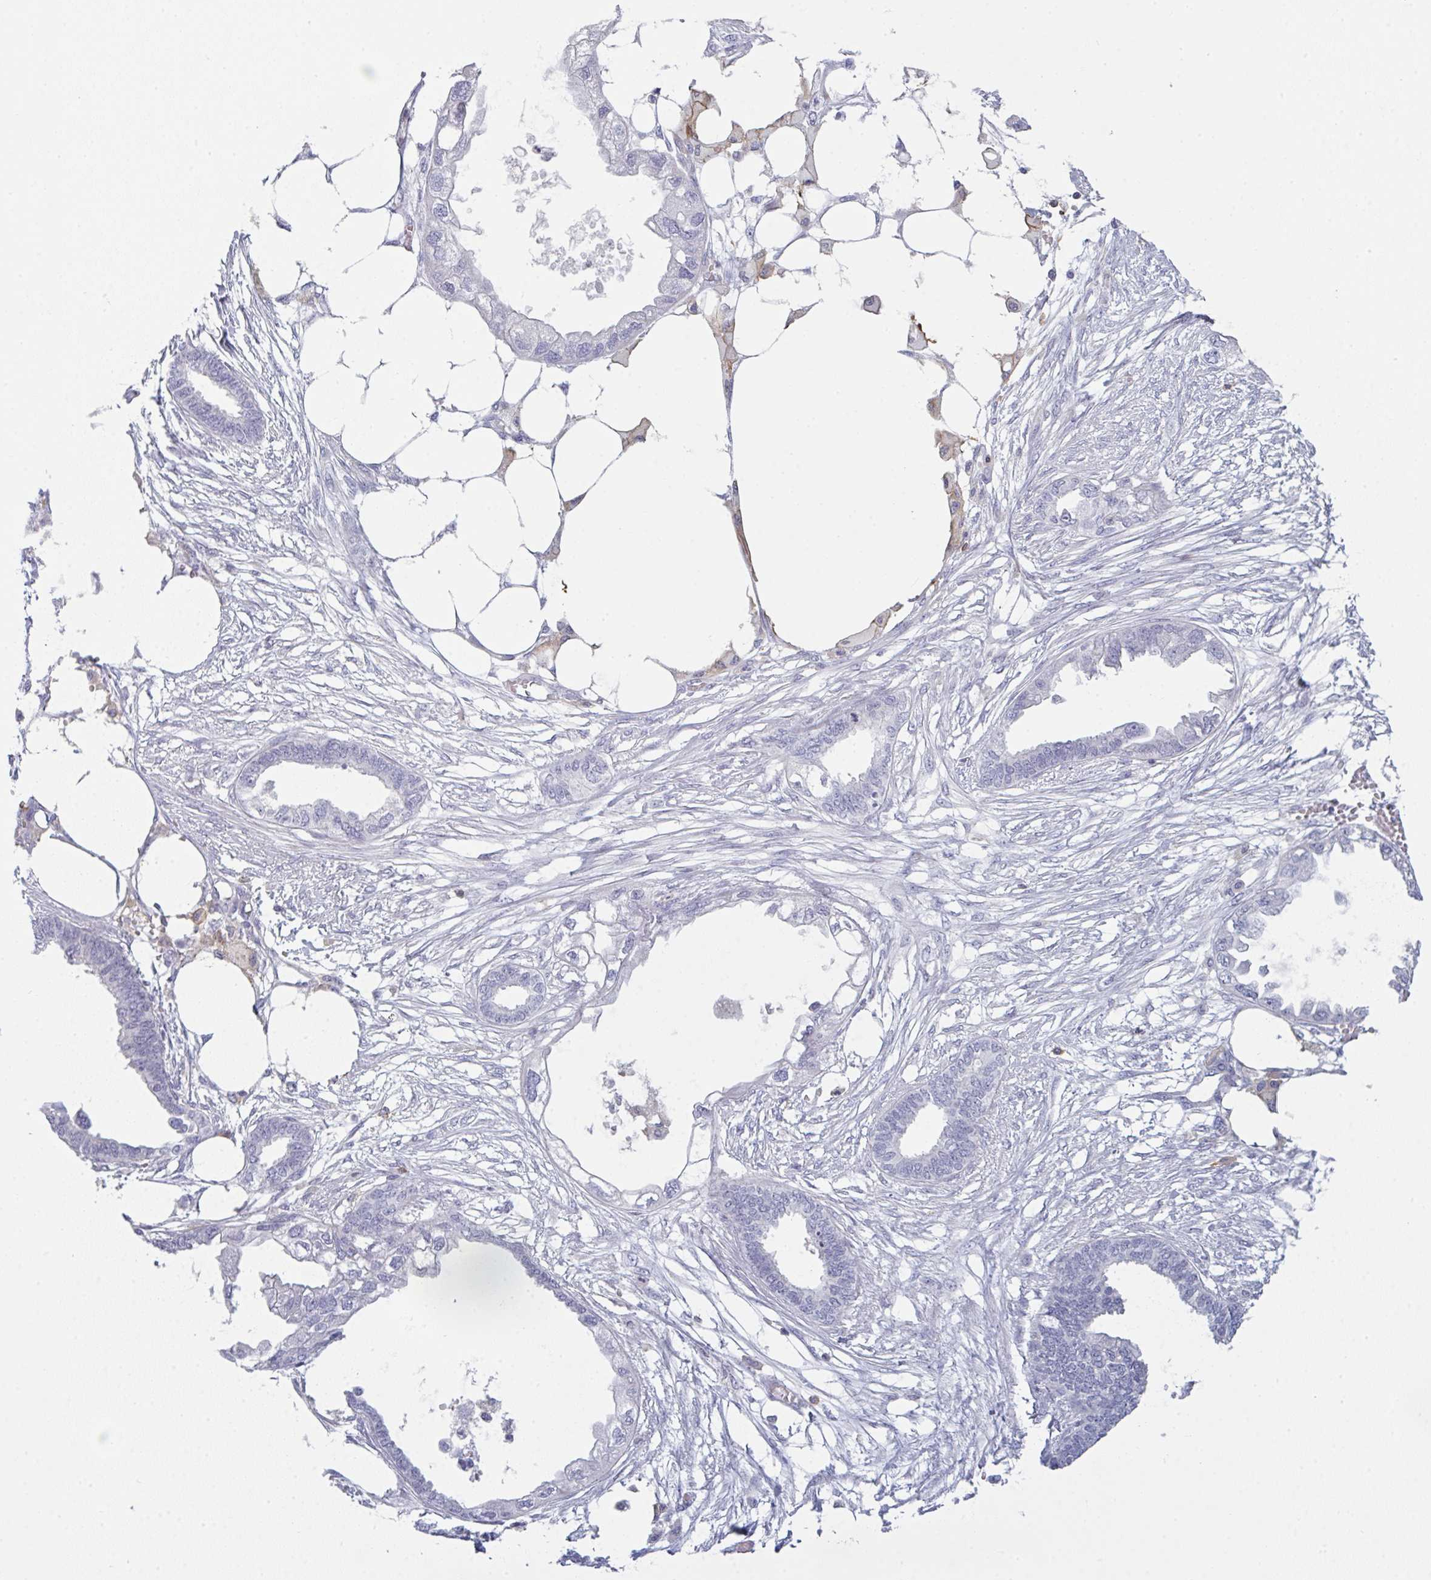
{"staining": {"intensity": "negative", "quantity": "none", "location": "none"}, "tissue": "endometrial cancer", "cell_type": "Tumor cells", "image_type": "cancer", "snomed": [{"axis": "morphology", "description": "Adenocarcinoma, NOS"}, {"axis": "morphology", "description": "Adenocarcinoma, metastatic, NOS"}, {"axis": "topography", "description": "Adipose tissue"}, {"axis": "topography", "description": "Endometrium"}], "caption": "A histopathology image of endometrial cancer stained for a protein shows no brown staining in tumor cells.", "gene": "CD80", "patient": {"sex": "female", "age": 67}}